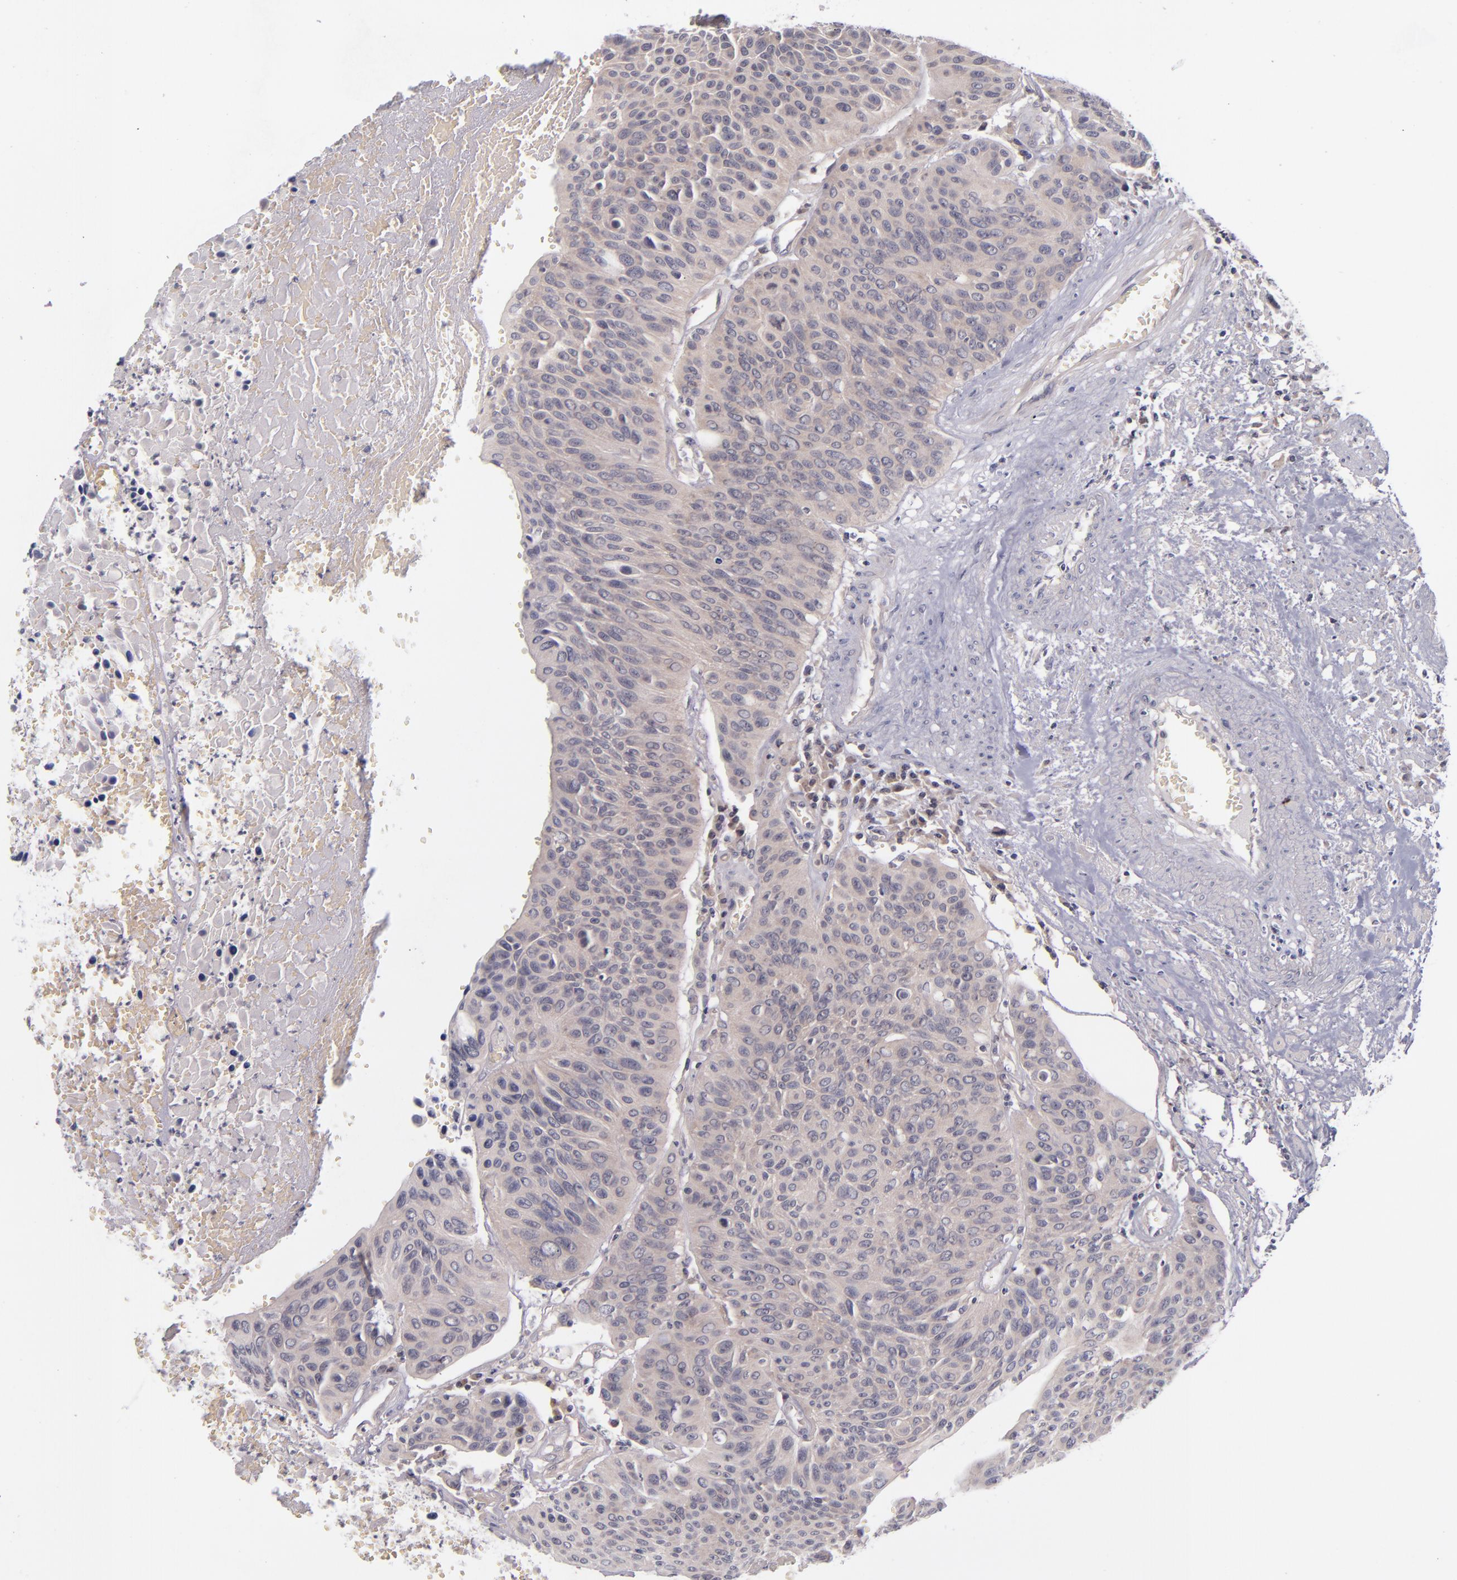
{"staining": {"intensity": "weak", "quantity": ">75%", "location": "cytoplasmic/membranous"}, "tissue": "urothelial cancer", "cell_type": "Tumor cells", "image_type": "cancer", "snomed": [{"axis": "morphology", "description": "Urothelial carcinoma, High grade"}, {"axis": "topography", "description": "Urinary bladder"}], "caption": "High-grade urothelial carcinoma was stained to show a protein in brown. There is low levels of weak cytoplasmic/membranous expression in approximately >75% of tumor cells.", "gene": "TSC2", "patient": {"sex": "male", "age": 66}}